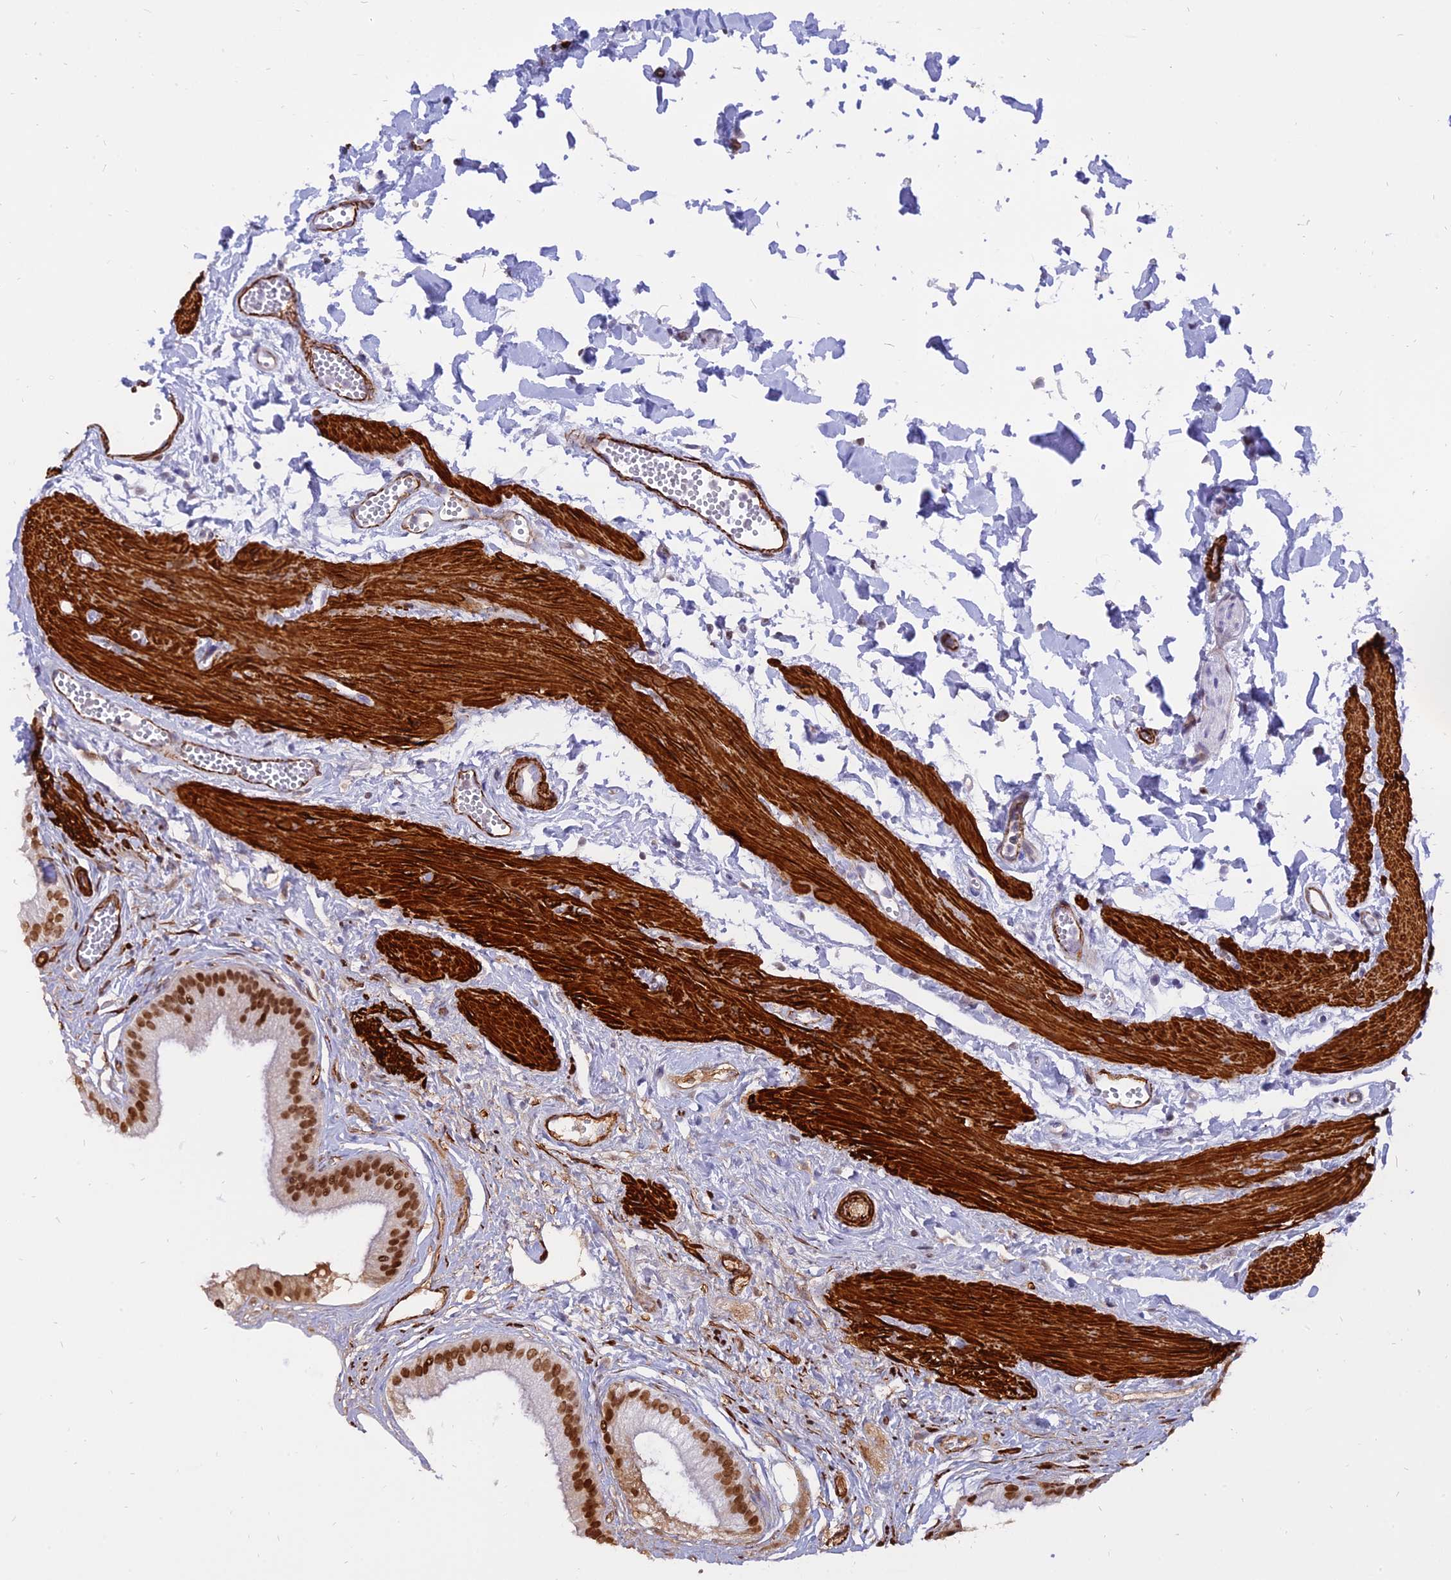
{"staining": {"intensity": "strong", "quantity": ">75%", "location": "nuclear"}, "tissue": "gallbladder", "cell_type": "Glandular cells", "image_type": "normal", "snomed": [{"axis": "morphology", "description": "Normal tissue, NOS"}, {"axis": "topography", "description": "Gallbladder"}], "caption": "Glandular cells reveal high levels of strong nuclear positivity in about >75% of cells in unremarkable human gallbladder.", "gene": "CENPV", "patient": {"sex": "female", "age": 54}}